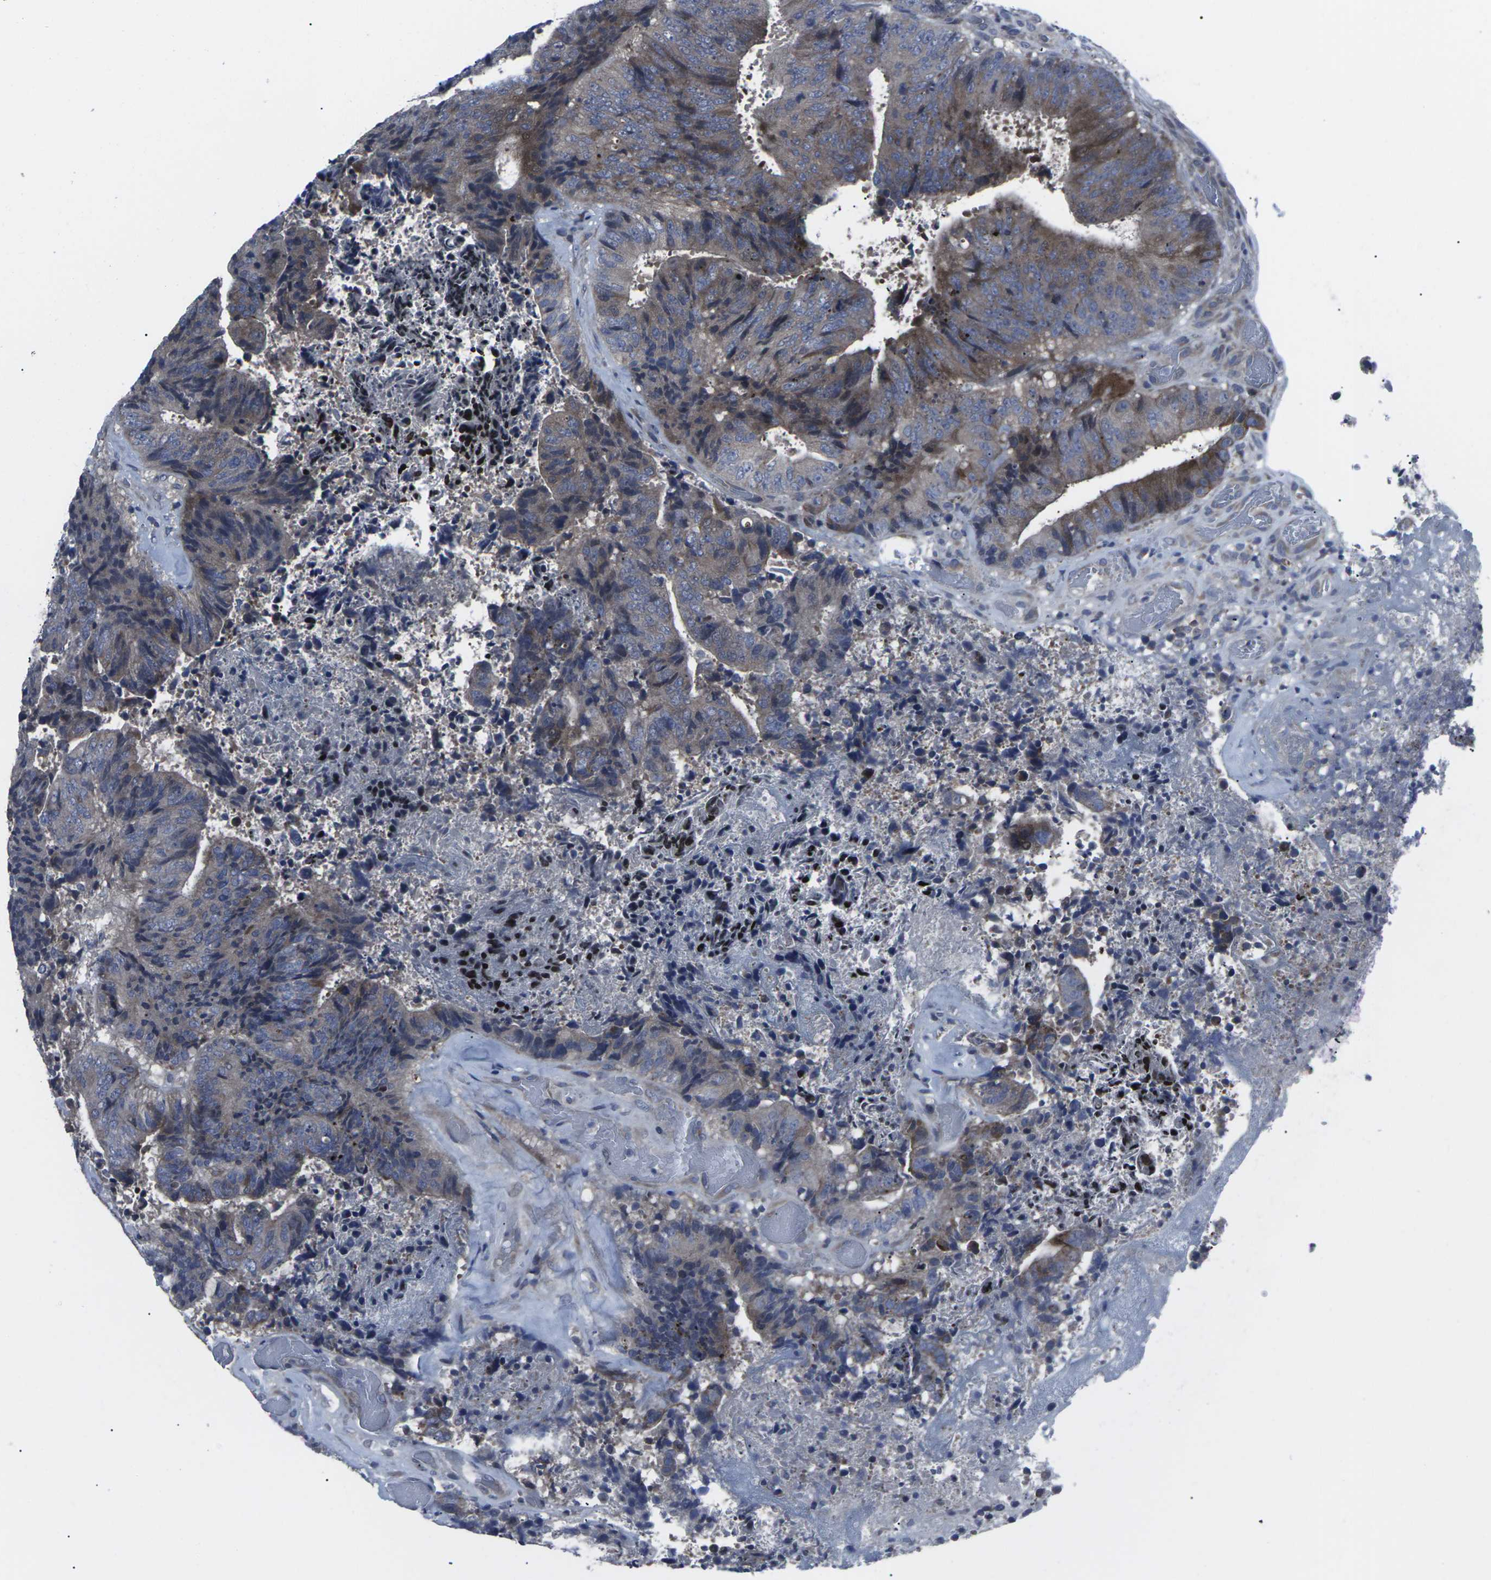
{"staining": {"intensity": "moderate", "quantity": "25%-75%", "location": "cytoplasmic/membranous"}, "tissue": "colorectal cancer", "cell_type": "Tumor cells", "image_type": "cancer", "snomed": [{"axis": "morphology", "description": "Adenocarcinoma, NOS"}, {"axis": "topography", "description": "Rectum"}], "caption": "Protein expression analysis of human colorectal cancer reveals moderate cytoplasmic/membranous positivity in approximately 25%-75% of tumor cells.", "gene": "HPRT1", "patient": {"sex": "male", "age": 72}}